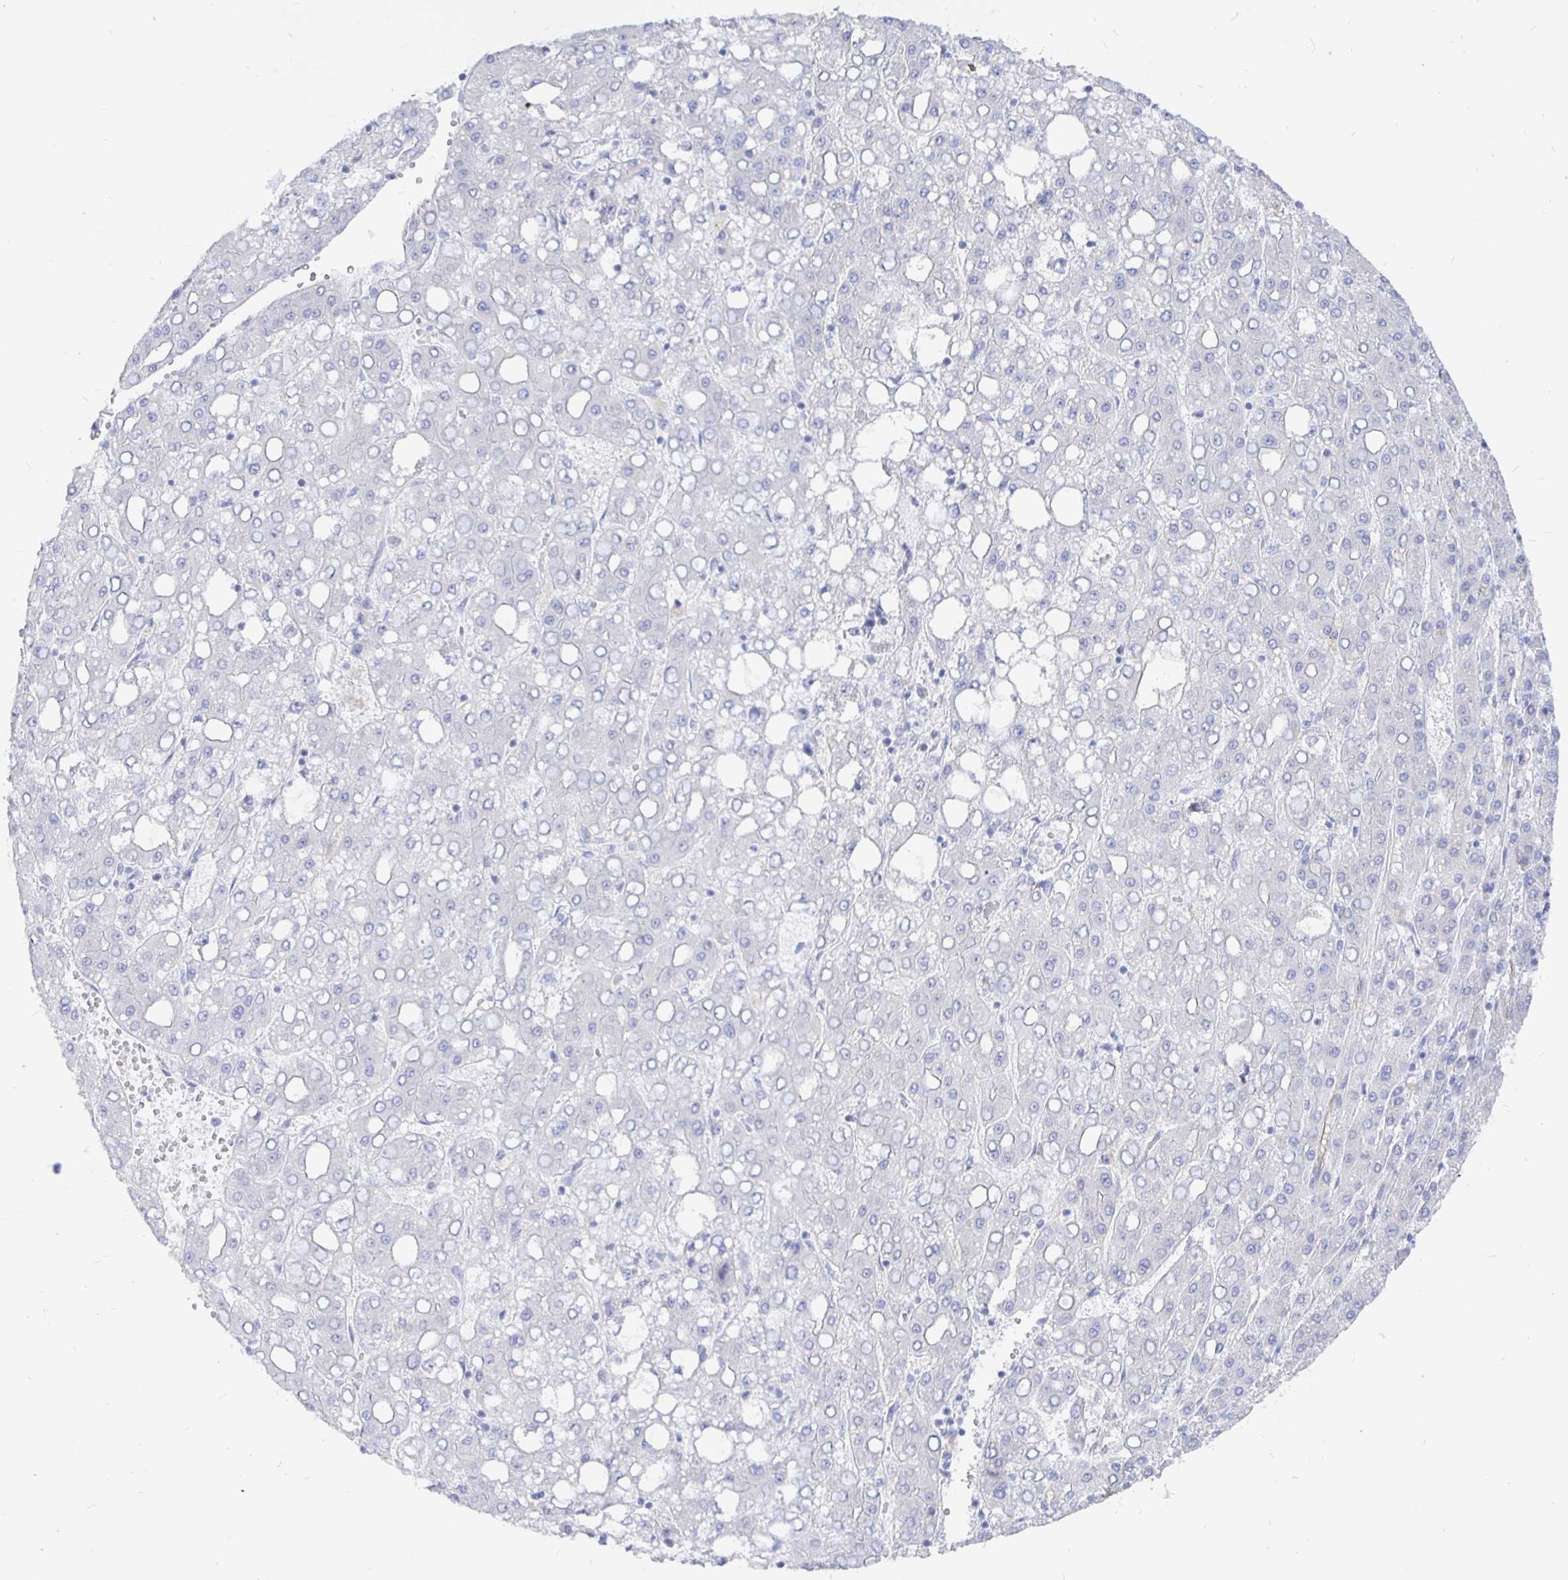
{"staining": {"intensity": "negative", "quantity": "none", "location": "none"}, "tissue": "liver cancer", "cell_type": "Tumor cells", "image_type": "cancer", "snomed": [{"axis": "morphology", "description": "Carcinoma, Hepatocellular, NOS"}, {"axis": "topography", "description": "Liver"}], "caption": "DAB (3,3'-diaminobenzidine) immunohistochemical staining of liver cancer (hepatocellular carcinoma) displays no significant staining in tumor cells. The staining was performed using DAB (3,3'-diaminobenzidine) to visualize the protein expression in brown, while the nuclei were stained in blue with hematoxylin (Magnification: 20x).", "gene": "COX16", "patient": {"sex": "male", "age": 65}}